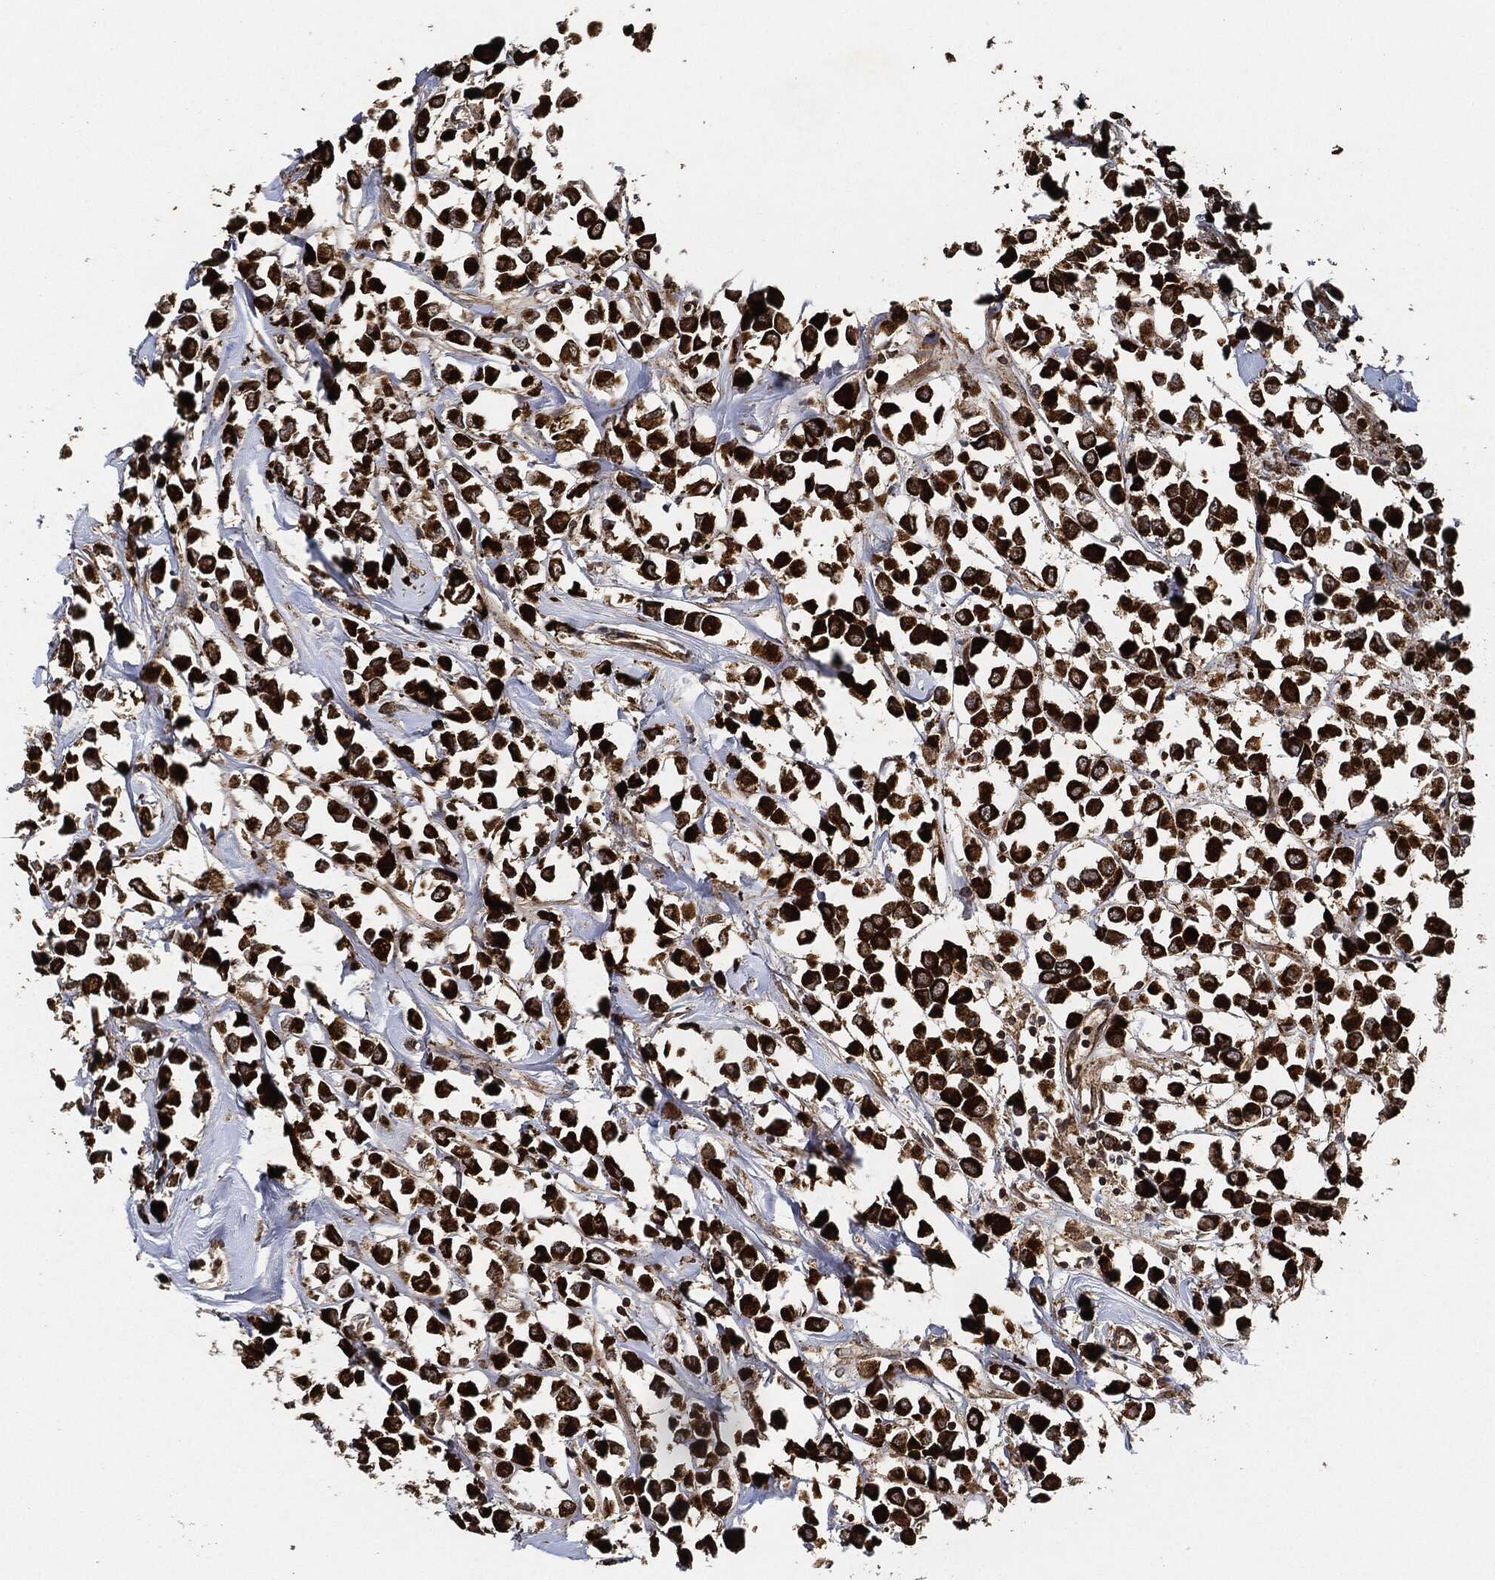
{"staining": {"intensity": "strong", "quantity": ">75%", "location": "cytoplasmic/membranous"}, "tissue": "breast cancer", "cell_type": "Tumor cells", "image_type": "cancer", "snomed": [{"axis": "morphology", "description": "Duct carcinoma"}, {"axis": "topography", "description": "Breast"}], "caption": "Breast cancer (infiltrating ductal carcinoma) stained for a protein exhibits strong cytoplasmic/membranous positivity in tumor cells.", "gene": "MAP3K3", "patient": {"sex": "female", "age": 61}}